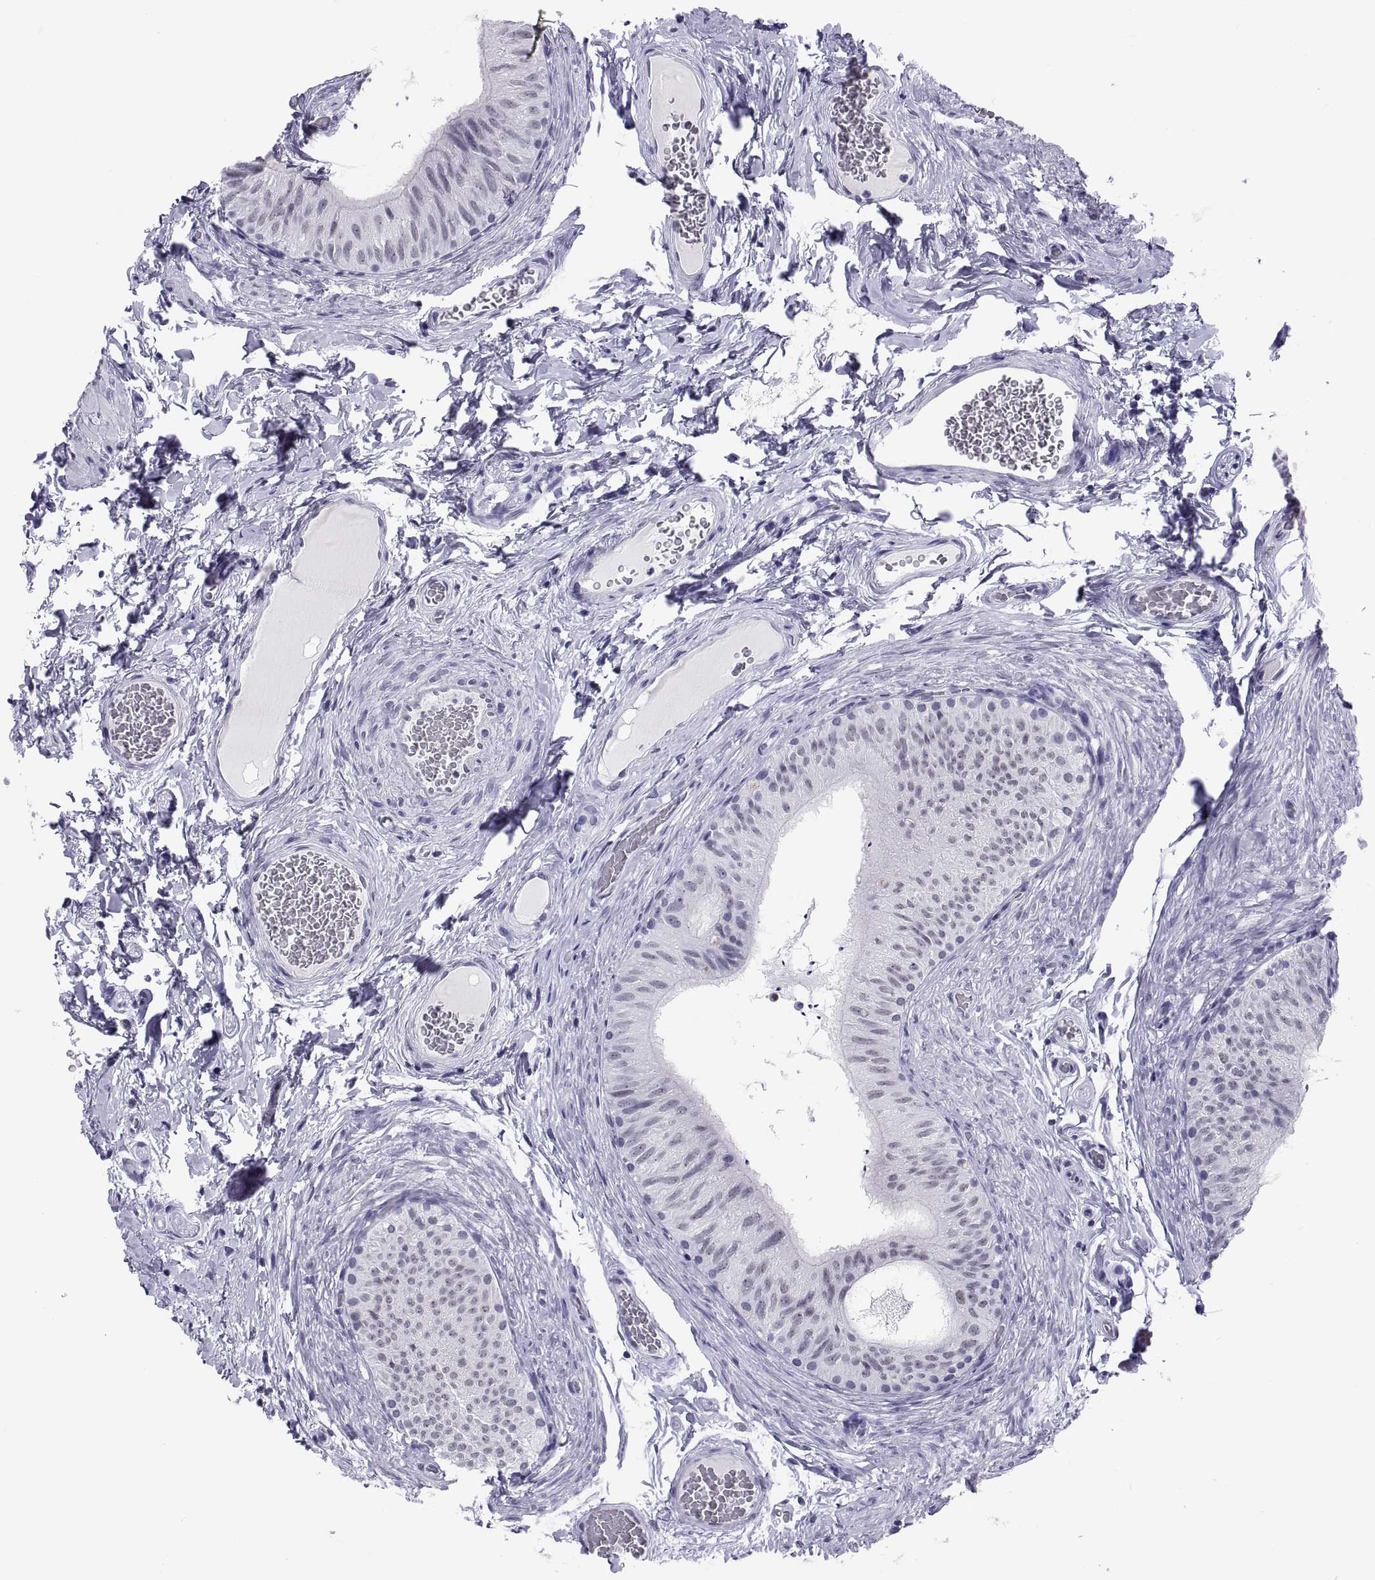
{"staining": {"intensity": "negative", "quantity": "none", "location": "none"}, "tissue": "epididymis", "cell_type": "Glandular cells", "image_type": "normal", "snomed": [{"axis": "morphology", "description": "Normal tissue, NOS"}, {"axis": "topography", "description": "Epididymis"}, {"axis": "topography", "description": "Vas deferens"}], "caption": "IHC photomicrograph of normal human epididymis stained for a protein (brown), which exhibits no expression in glandular cells.", "gene": "NEUROD6", "patient": {"sex": "male", "age": 23}}